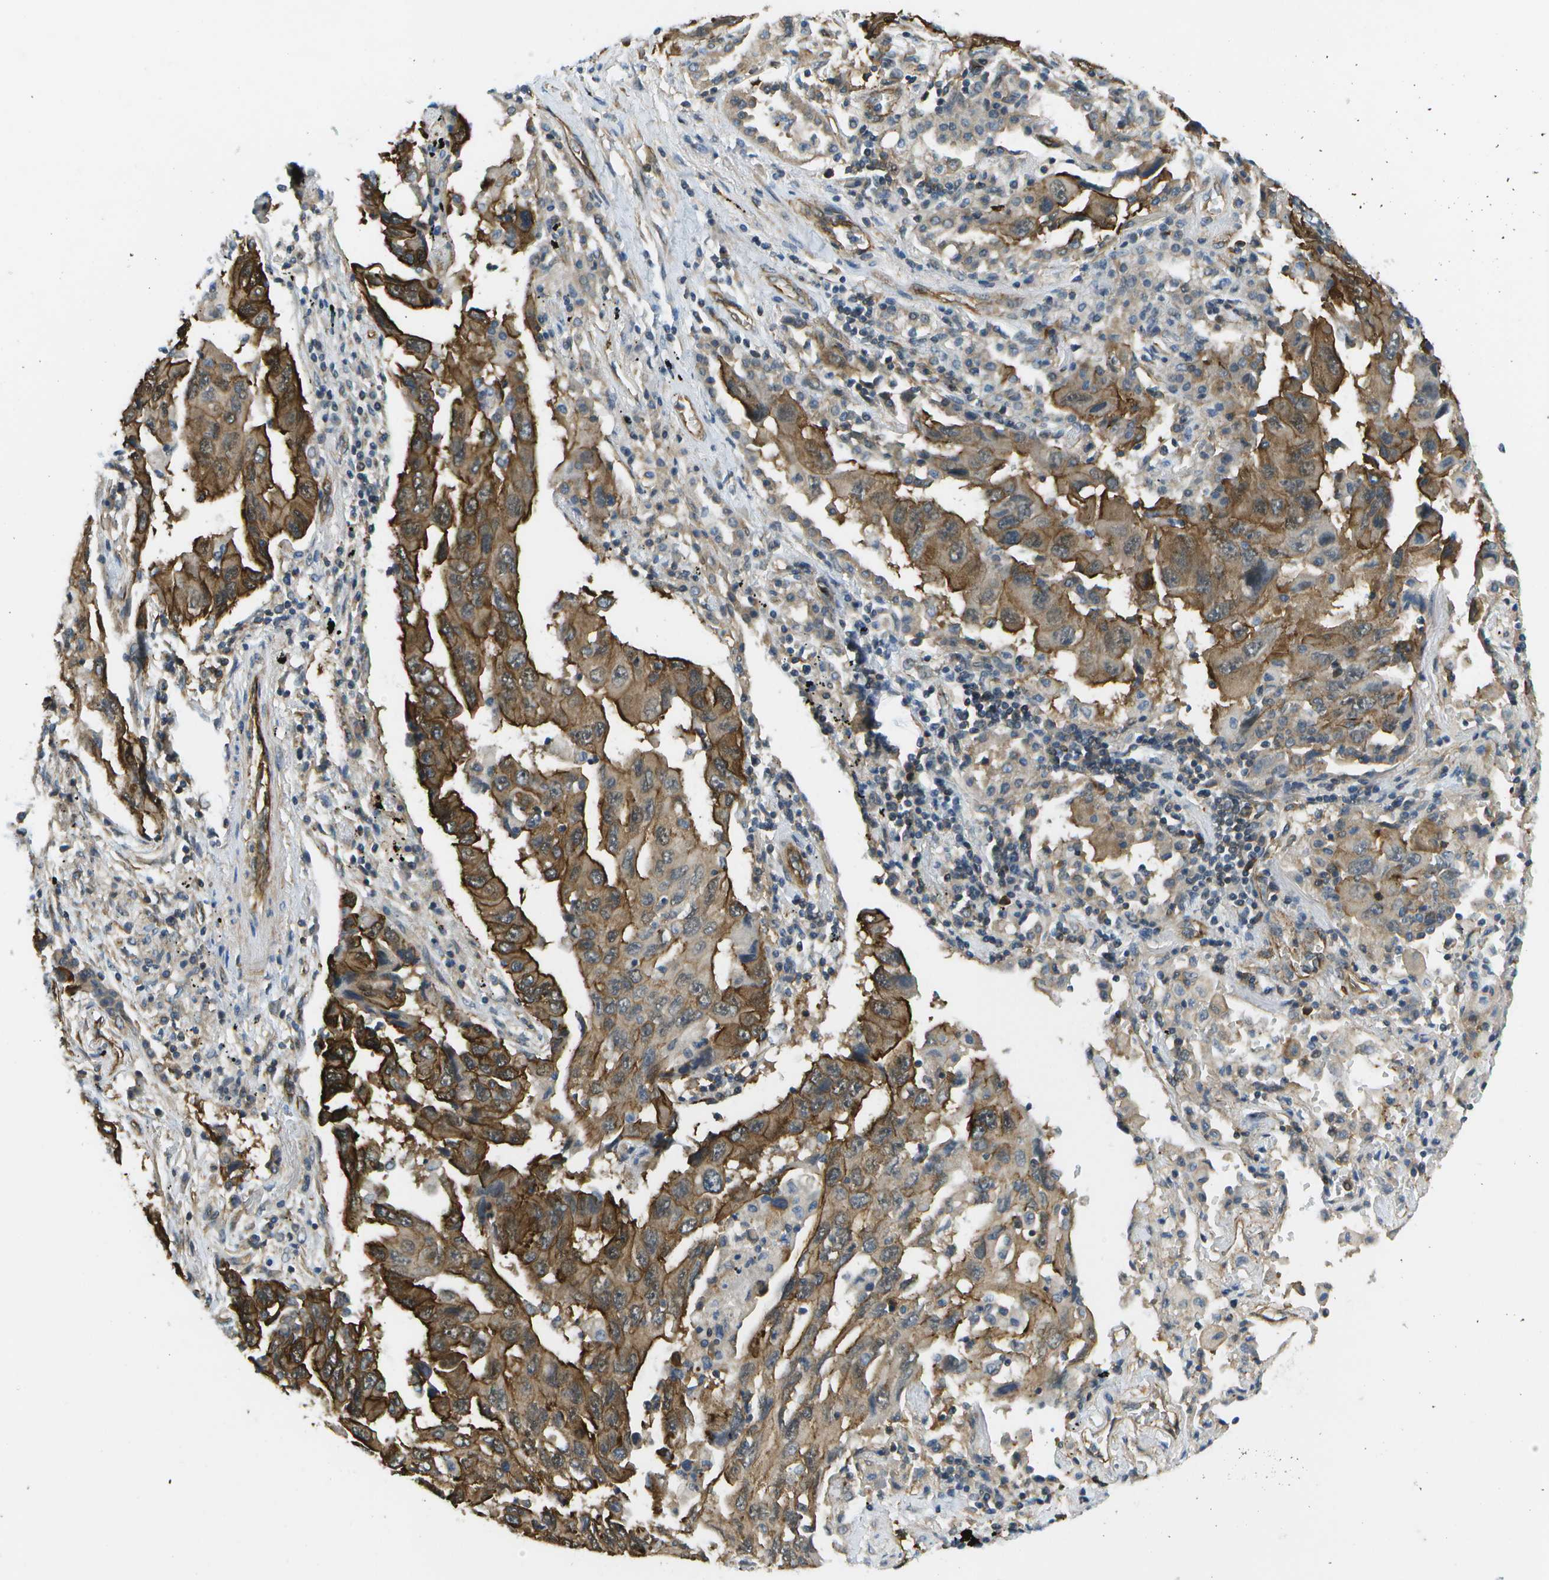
{"staining": {"intensity": "strong", "quantity": ">75%", "location": "cytoplasmic/membranous"}, "tissue": "lung cancer", "cell_type": "Tumor cells", "image_type": "cancer", "snomed": [{"axis": "morphology", "description": "Adenocarcinoma, NOS"}, {"axis": "topography", "description": "Lung"}], "caption": "Tumor cells exhibit strong cytoplasmic/membranous staining in approximately >75% of cells in lung cancer.", "gene": "KIAA0040", "patient": {"sex": "female", "age": 65}}